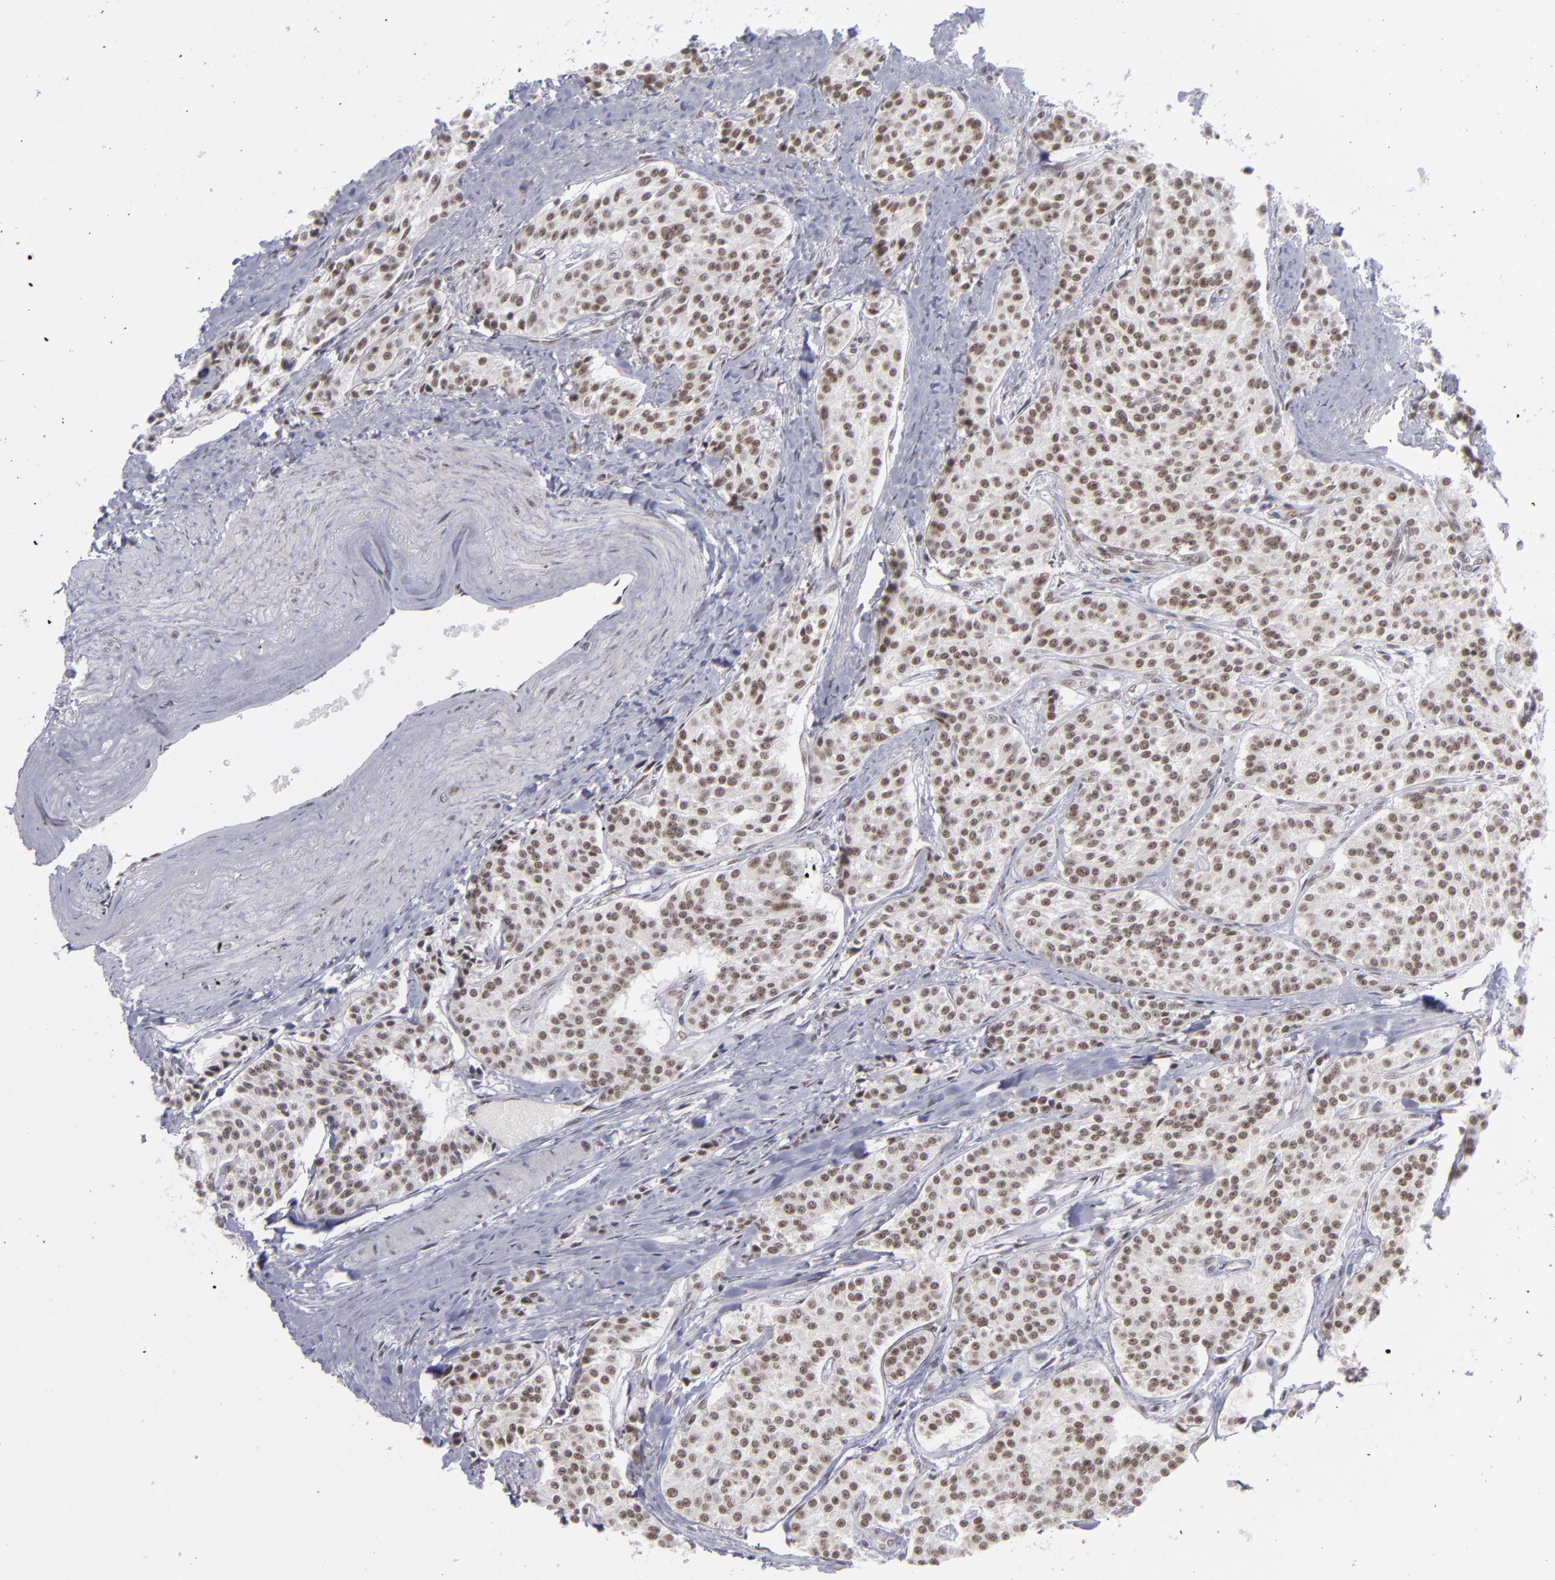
{"staining": {"intensity": "moderate", "quantity": ">75%", "location": "cytoplasmic/membranous,nuclear"}, "tissue": "carcinoid", "cell_type": "Tumor cells", "image_type": "cancer", "snomed": [{"axis": "morphology", "description": "Carcinoid, malignant, NOS"}, {"axis": "topography", "description": "Stomach"}], "caption": "Carcinoid (malignant) tissue demonstrates moderate cytoplasmic/membranous and nuclear positivity in about >75% of tumor cells", "gene": "MLLT3", "patient": {"sex": "female", "age": 76}}